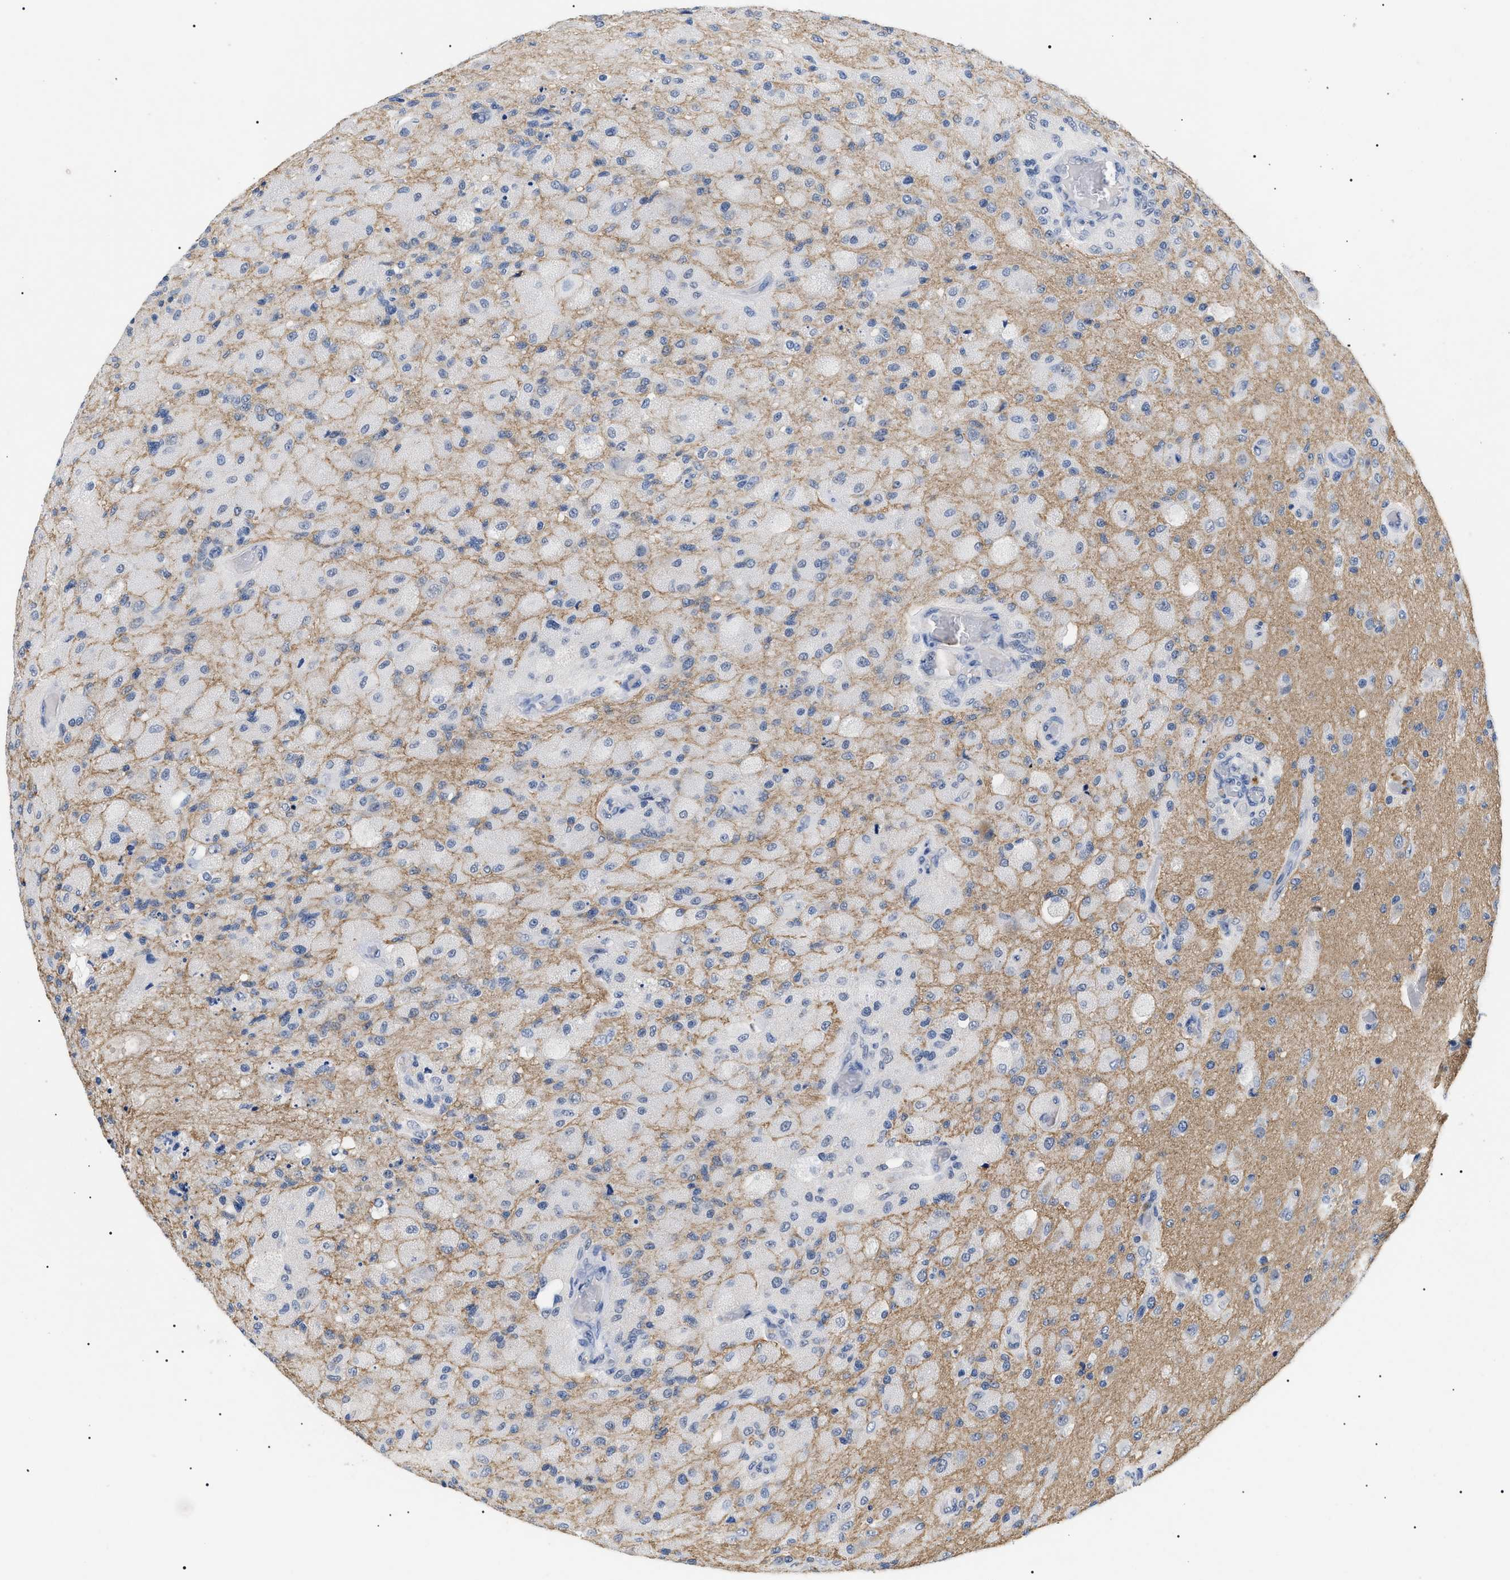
{"staining": {"intensity": "negative", "quantity": "none", "location": "none"}, "tissue": "glioma", "cell_type": "Tumor cells", "image_type": "cancer", "snomed": [{"axis": "morphology", "description": "Normal tissue, NOS"}, {"axis": "morphology", "description": "Glioma, malignant, High grade"}, {"axis": "topography", "description": "Cerebral cortex"}], "caption": "DAB immunohistochemical staining of malignant glioma (high-grade) exhibits no significant expression in tumor cells.", "gene": "PRRT2", "patient": {"sex": "male", "age": 77}}